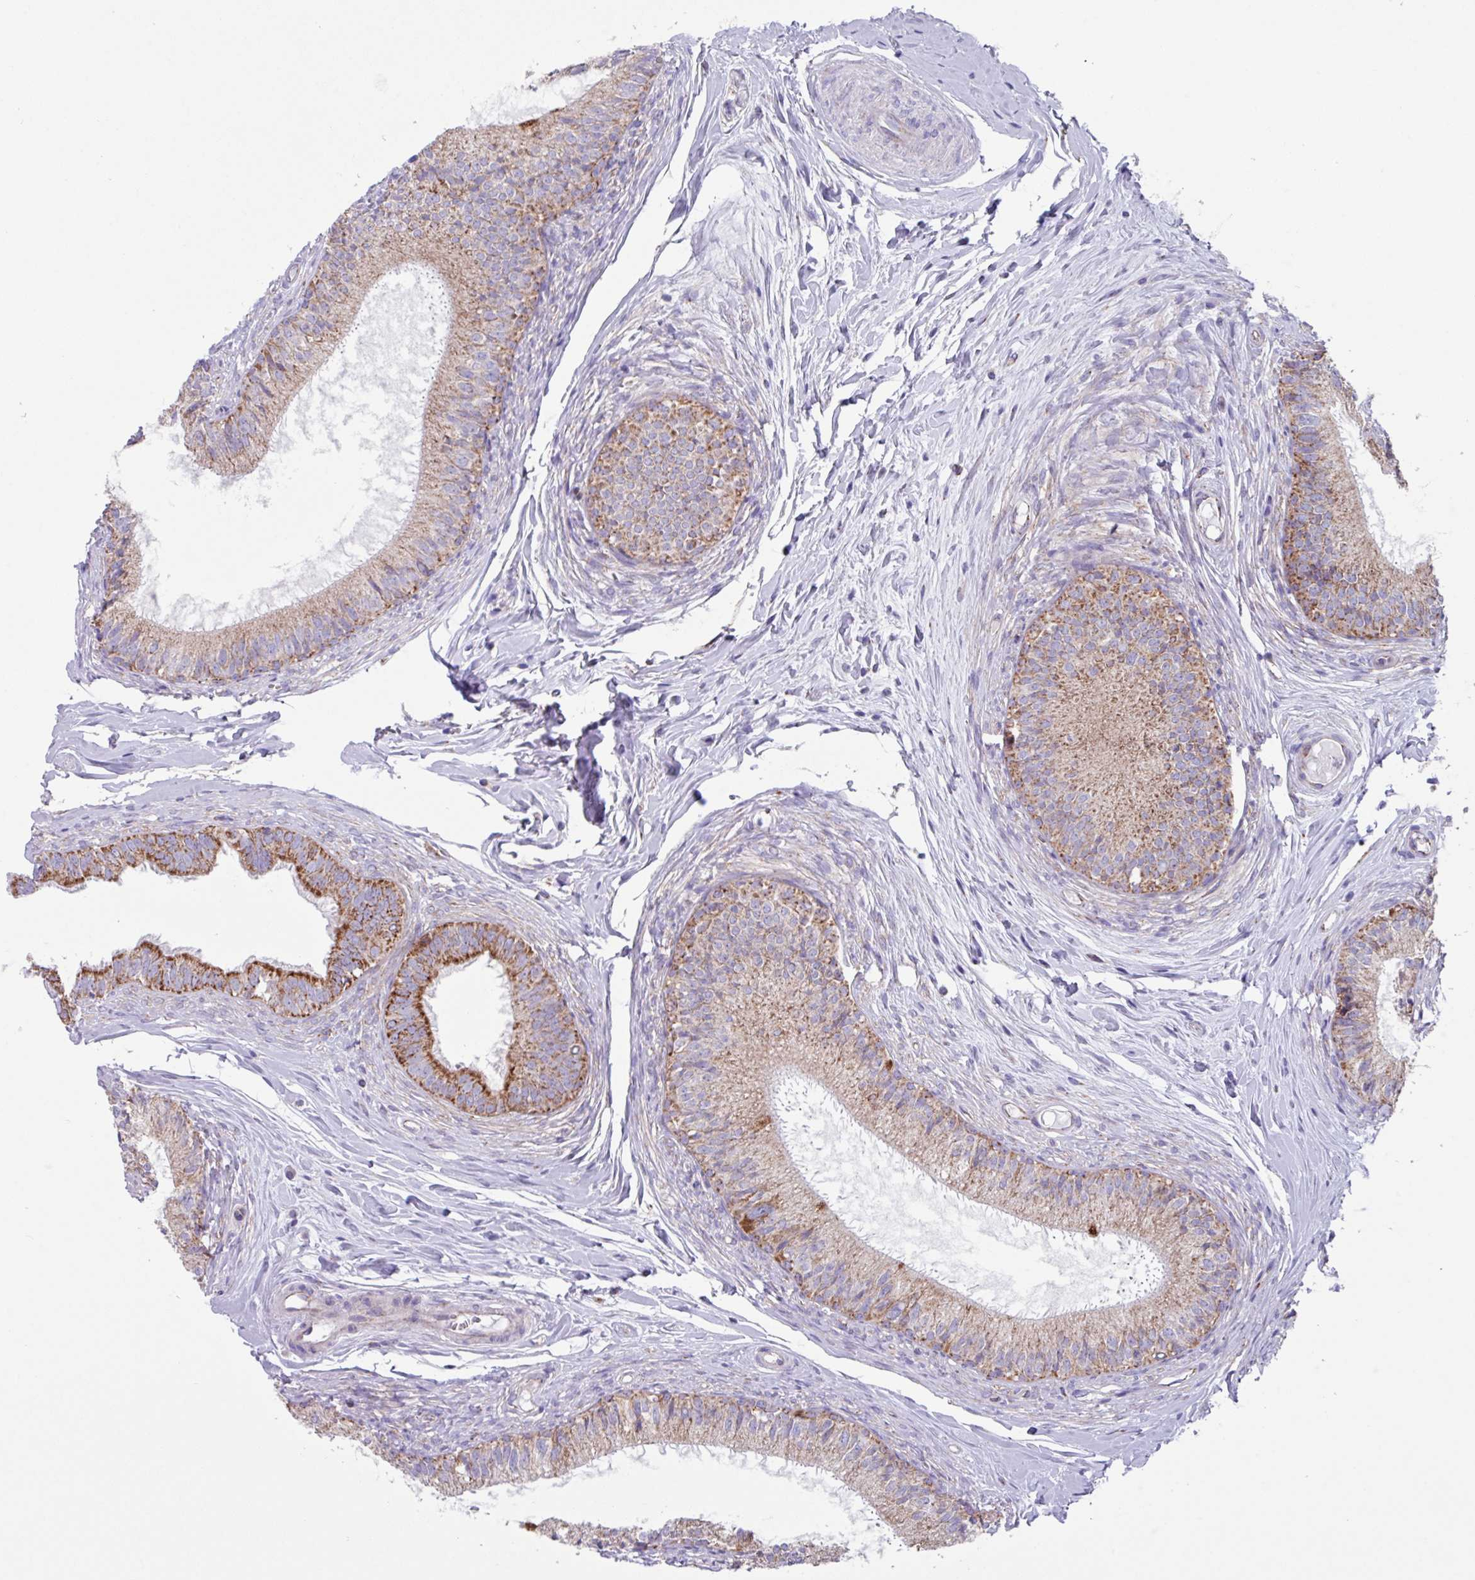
{"staining": {"intensity": "moderate", "quantity": ">75%", "location": "cytoplasmic/membranous"}, "tissue": "epididymis", "cell_type": "Glandular cells", "image_type": "normal", "snomed": [{"axis": "morphology", "description": "Normal tissue, NOS"}, {"axis": "topography", "description": "Epididymis"}], "caption": "Immunohistochemistry (DAB) staining of unremarkable epididymis demonstrates moderate cytoplasmic/membranous protein positivity in about >75% of glandular cells.", "gene": "OTULIN", "patient": {"sex": "male", "age": 25}}